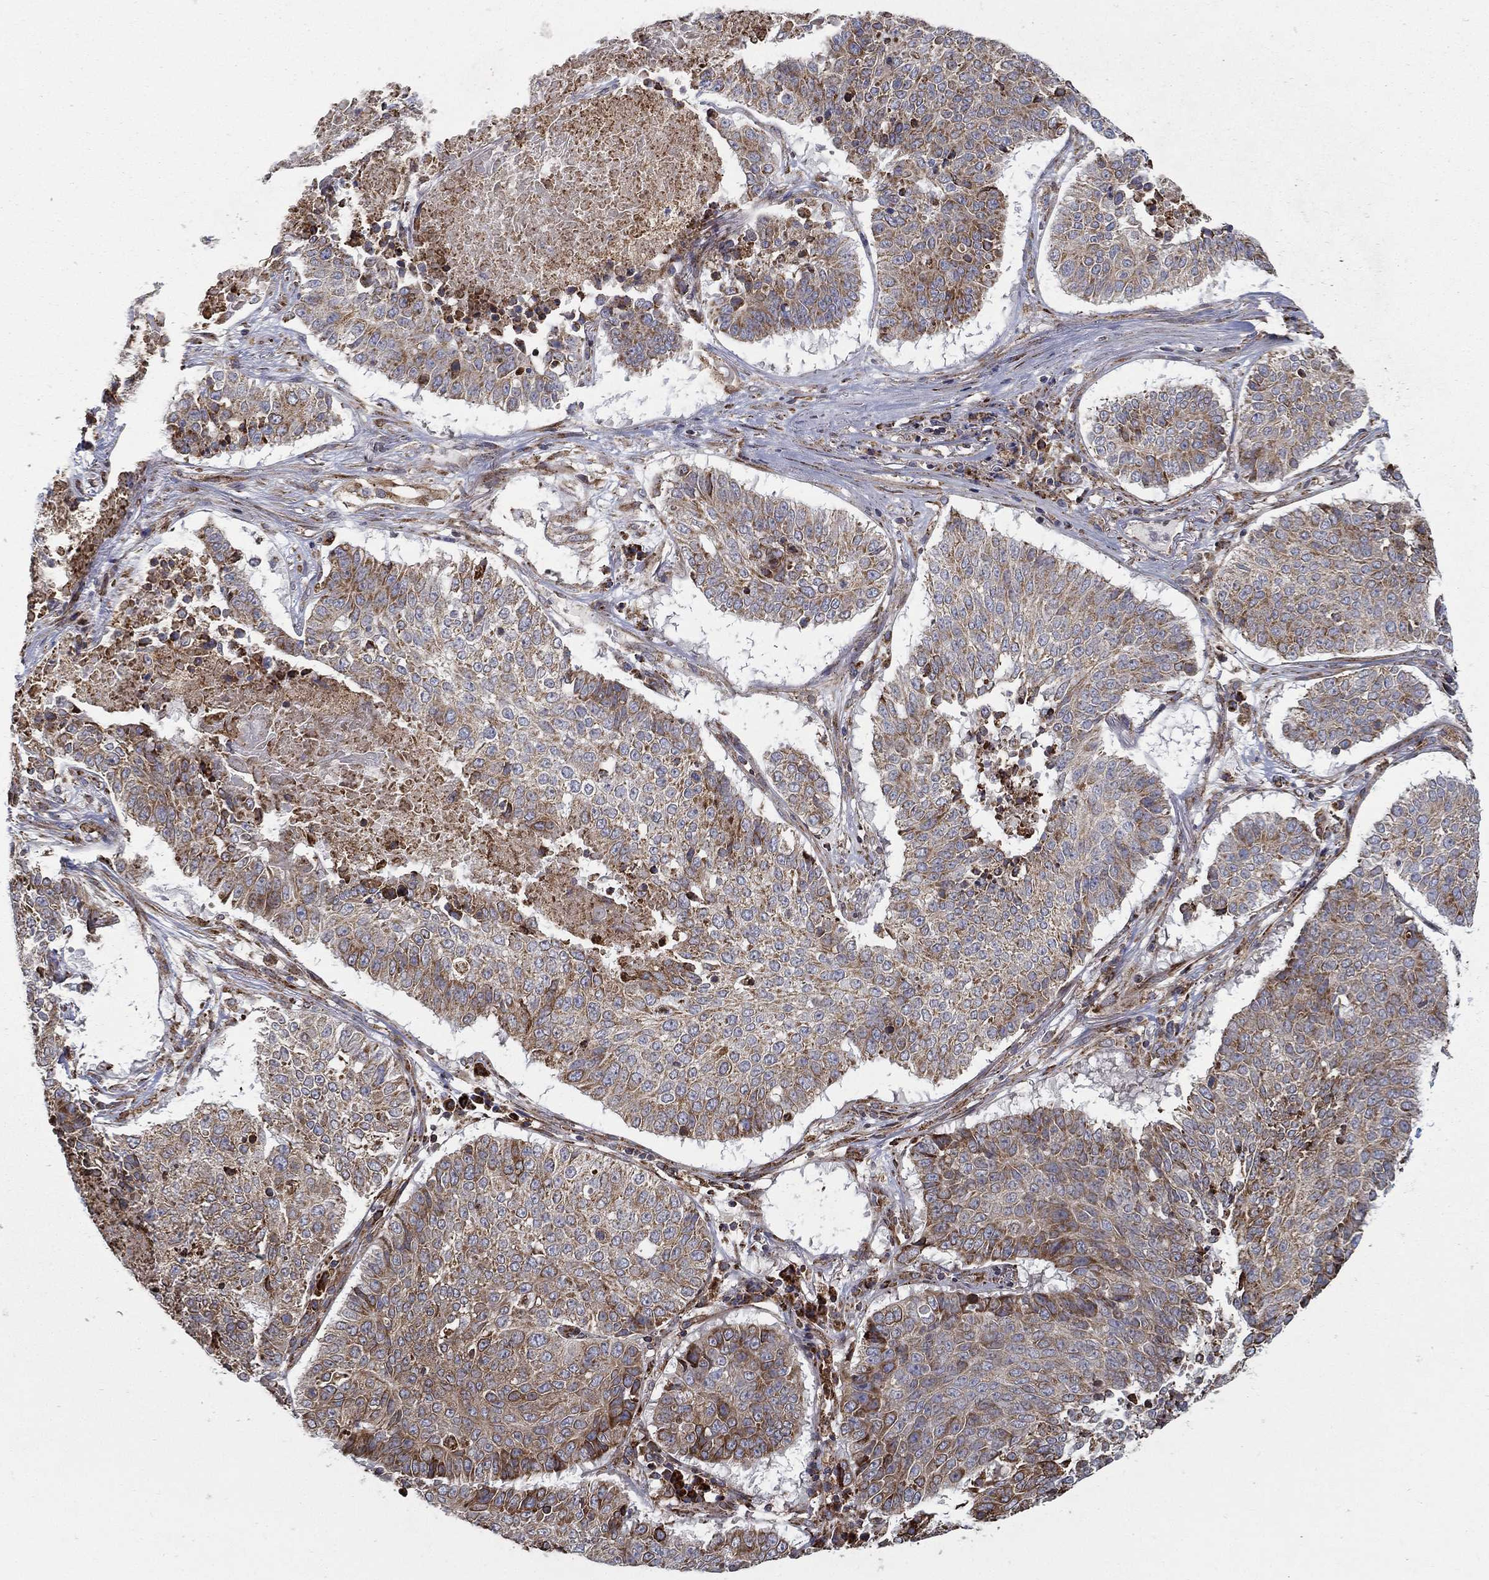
{"staining": {"intensity": "moderate", "quantity": "25%-75%", "location": "cytoplasmic/membranous"}, "tissue": "lung cancer", "cell_type": "Tumor cells", "image_type": "cancer", "snomed": [{"axis": "morphology", "description": "Squamous cell carcinoma, NOS"}, {"axis": "topography", "description": "Lung"}], "caption": "A high-resolution histopathology image shows immunohistochemistry staining of squamous cell carcinoma (lung), which shows moderate cytoplasmic/membranous staining in about 25%-75% of tumor cells. (DAB (3,3'-diaminobenzidine) = brown stain, brightfield microscopy at high magnification).", "gene": "MT-CYB", "patient": {"sex": "male", "age": 64}}